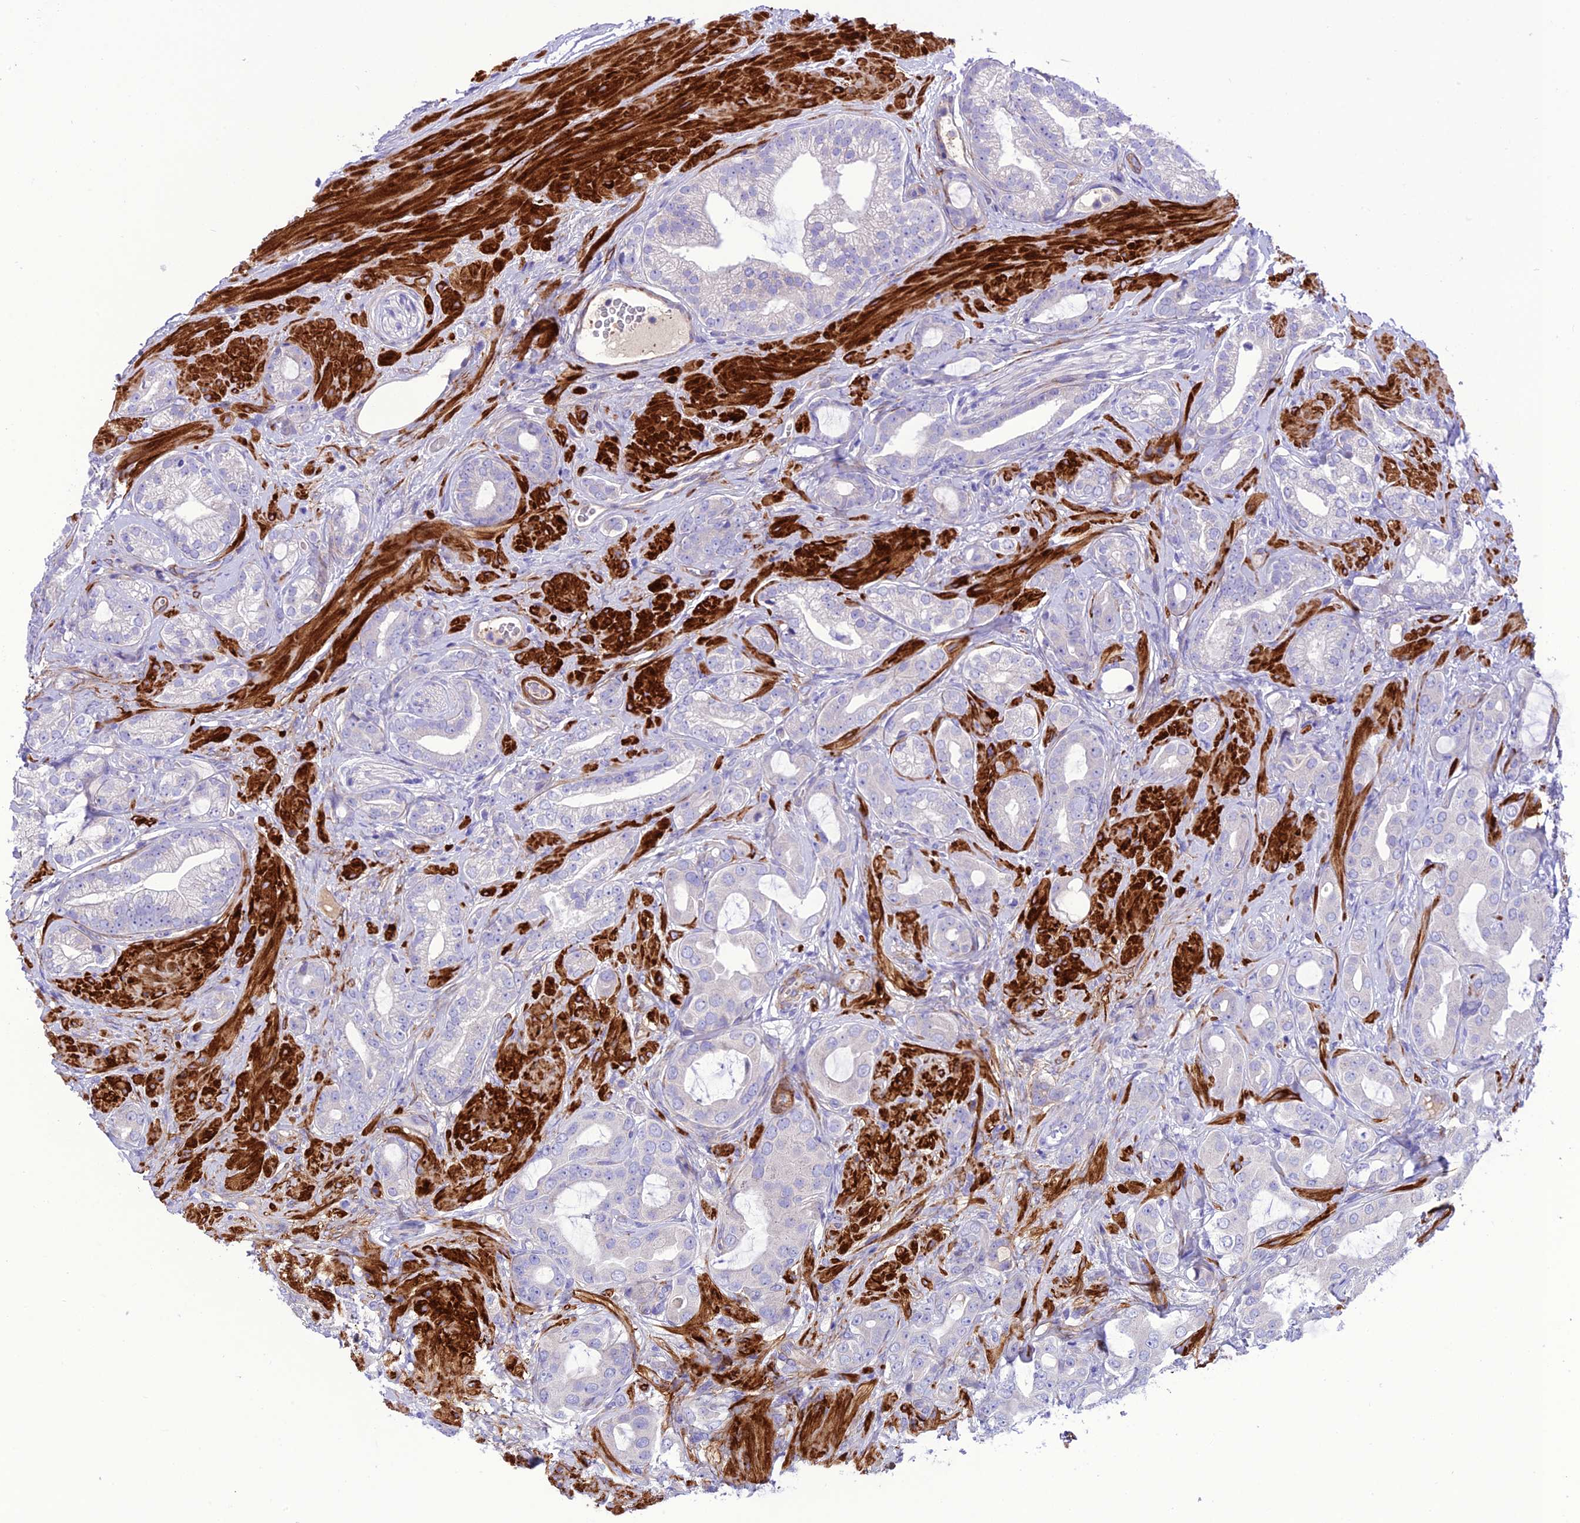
{"staining": {"intensity": "negative", "quantity": "none", "location": "none"}, "tissue": "prostate cancer", "cell_type": "Tumor cells", "image_type": "cancer", "snomed": [{"axis": "morphology", "description": "Adenocarcinoma, Low grade"}, {"axis": "topography", "description": "Prostate"}], "caption": "This histopathology image is of prostate cancer stained with immunohistochemistry to label a protein in brown with the nuclei are counter-stained blue. There is no staining in tumor cells.", "gene": "FRA10AC1", "patient": {"sex": "male", "age": 57}}